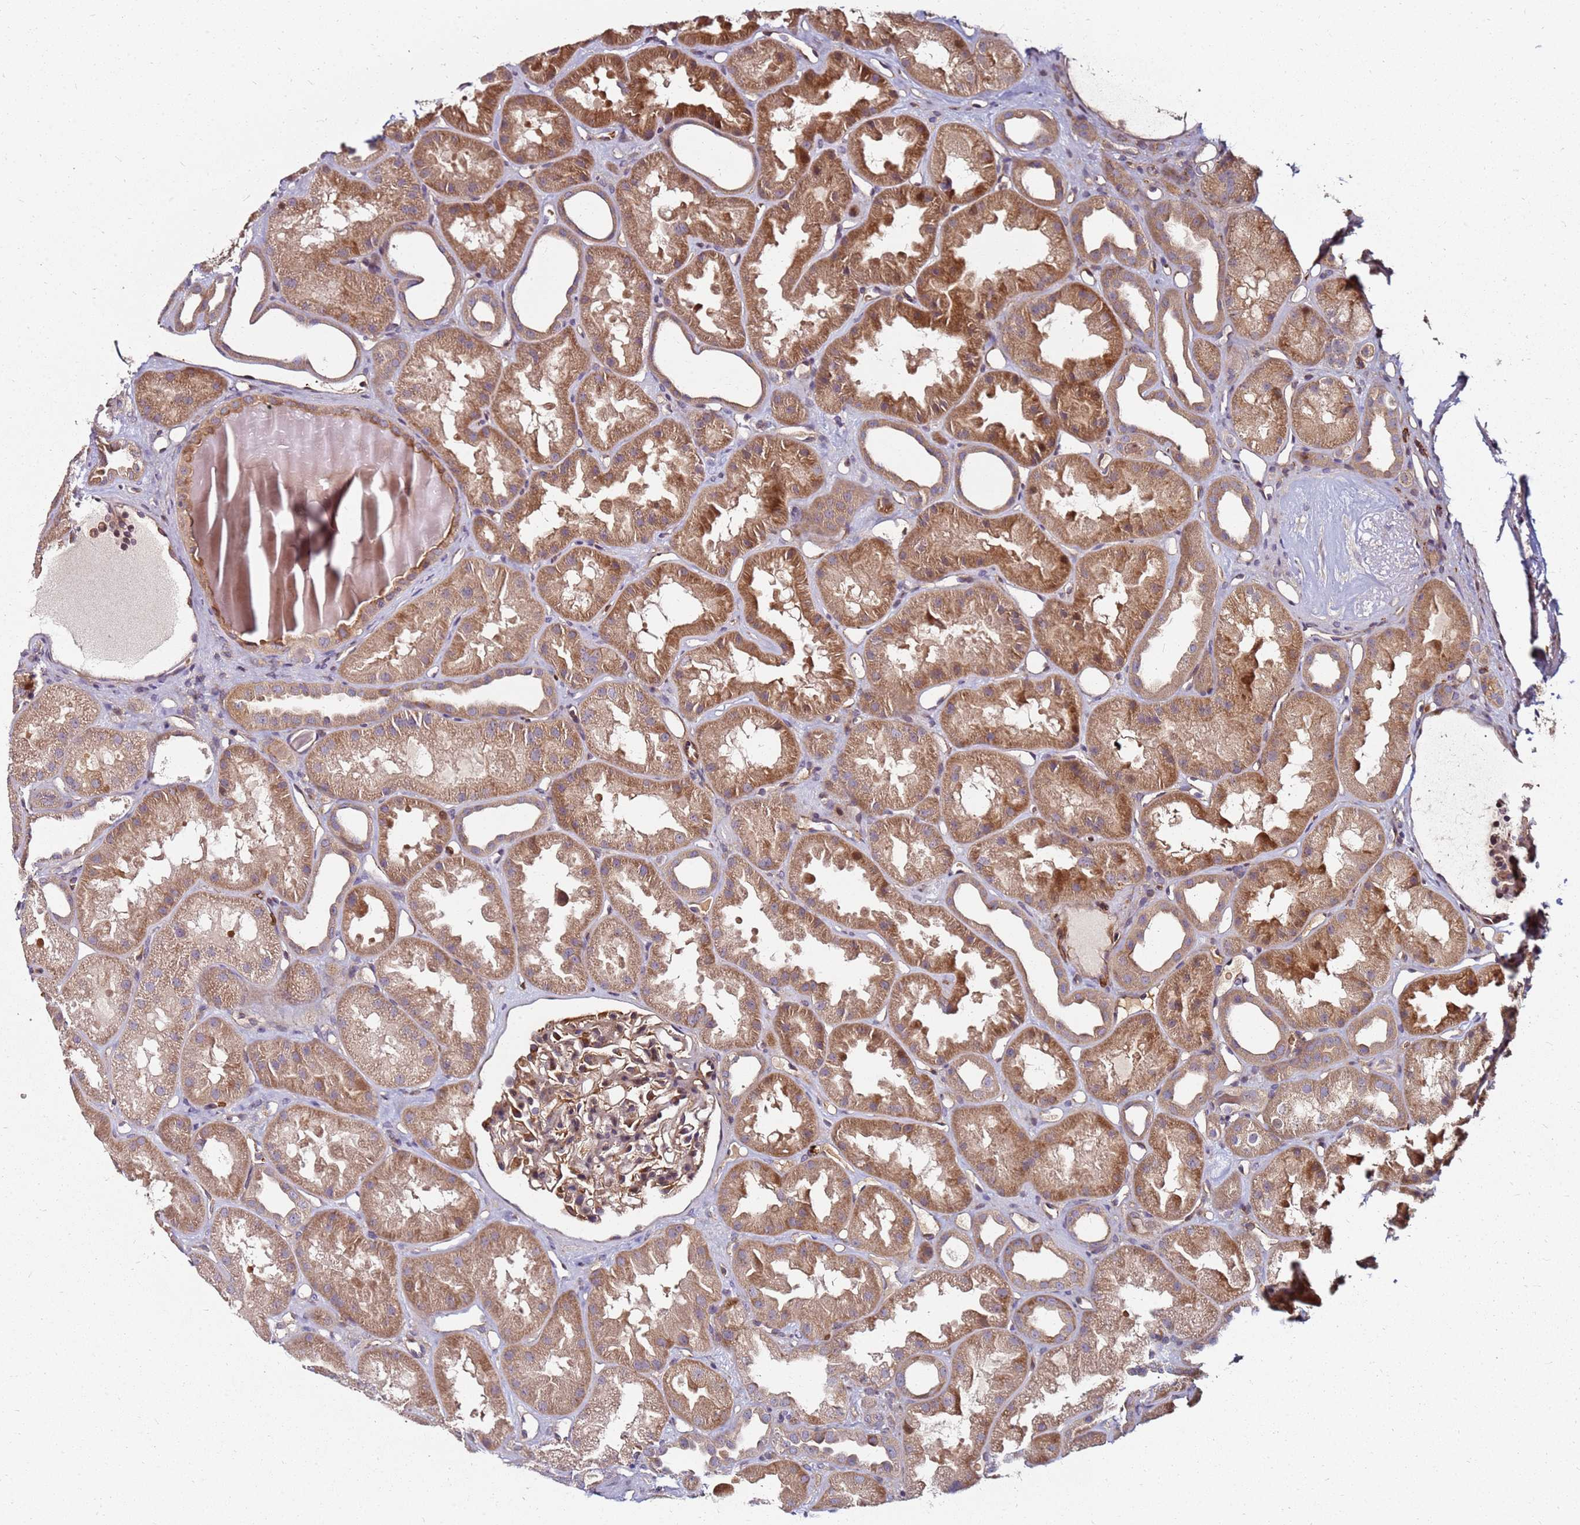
{"staining": {"intensity": "moderate", "quantity": ">75%", "location": "cytoplasmic/membranous,nuclear"}, "tissue": "kidney", "cell_type": "Cells in glomeruli", "image_type": "normal", "snomed": [{"axis": "morphology", "description": "Normal tissue, NOS"}, {"axis": "topography", "description": "Kidney"}], "caption": "A photomicrograph showing moderate cytoplasmic/membranous,nuclear positivity in approximately >75% of cells in glomeruli in unremarkable kidney, as visualized by brown immunohistochemical staining.", "gene": "RNF11", "patient": {"sex": "male", "age": 61}}